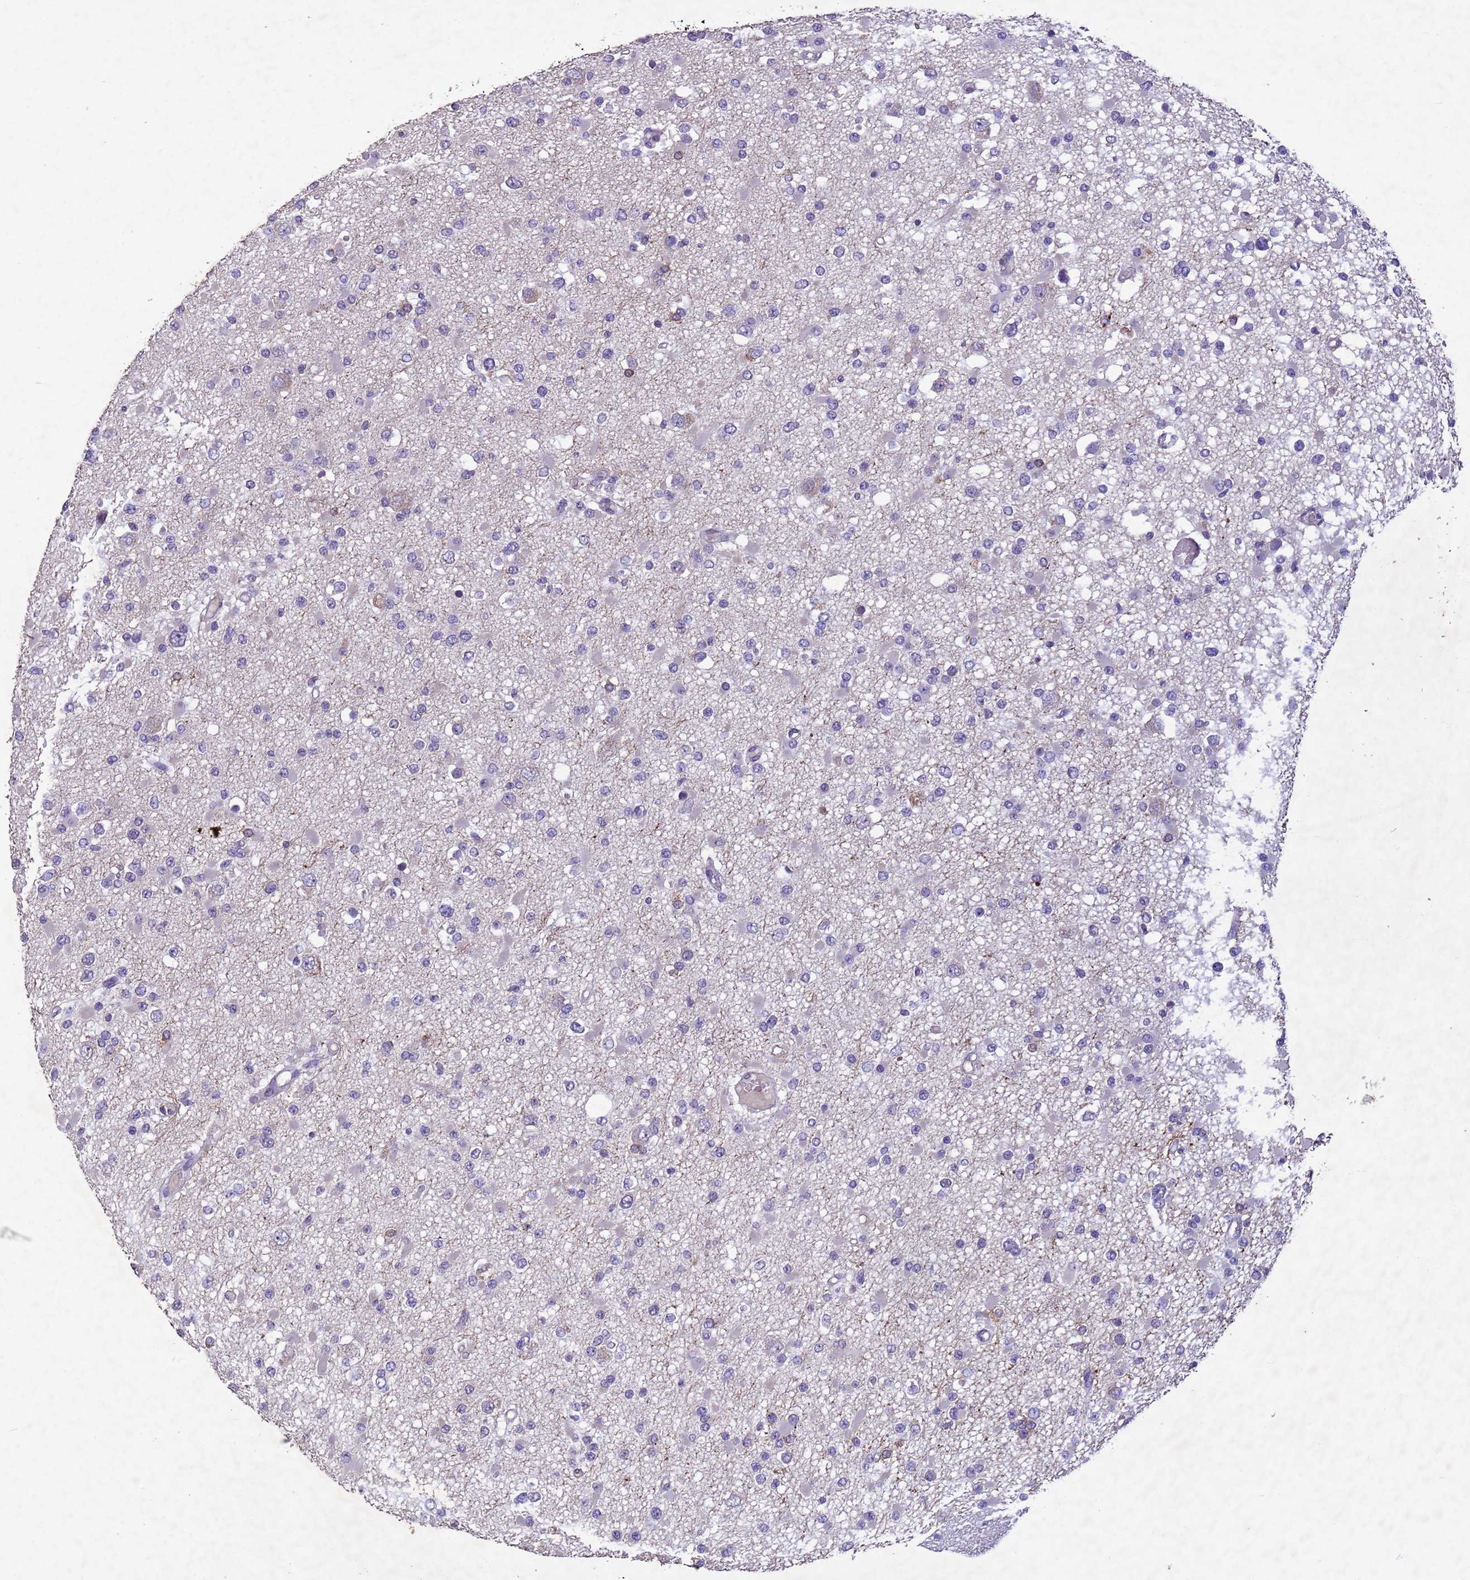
{"staining": {"intensity": "negative", "quantity": "none", "location": "none"}, "tissue": "glioma", "cell_type": "Tumor cells", "image_type": "cancer", "snomed": [{"axis": "morphology", "description": "Glioma, malignant, Low grade"}, {"axis": "topography", "description": "Brain"}], "caption": "Immunohistochemical staining of malignant glioma (low-grade) exhibits no significant expression in tumor cells. (DAB immunohistochemistry (IHC), high magnification).", "gene": "NLRP11", "patient": {"sex": "female", "age": 22}}